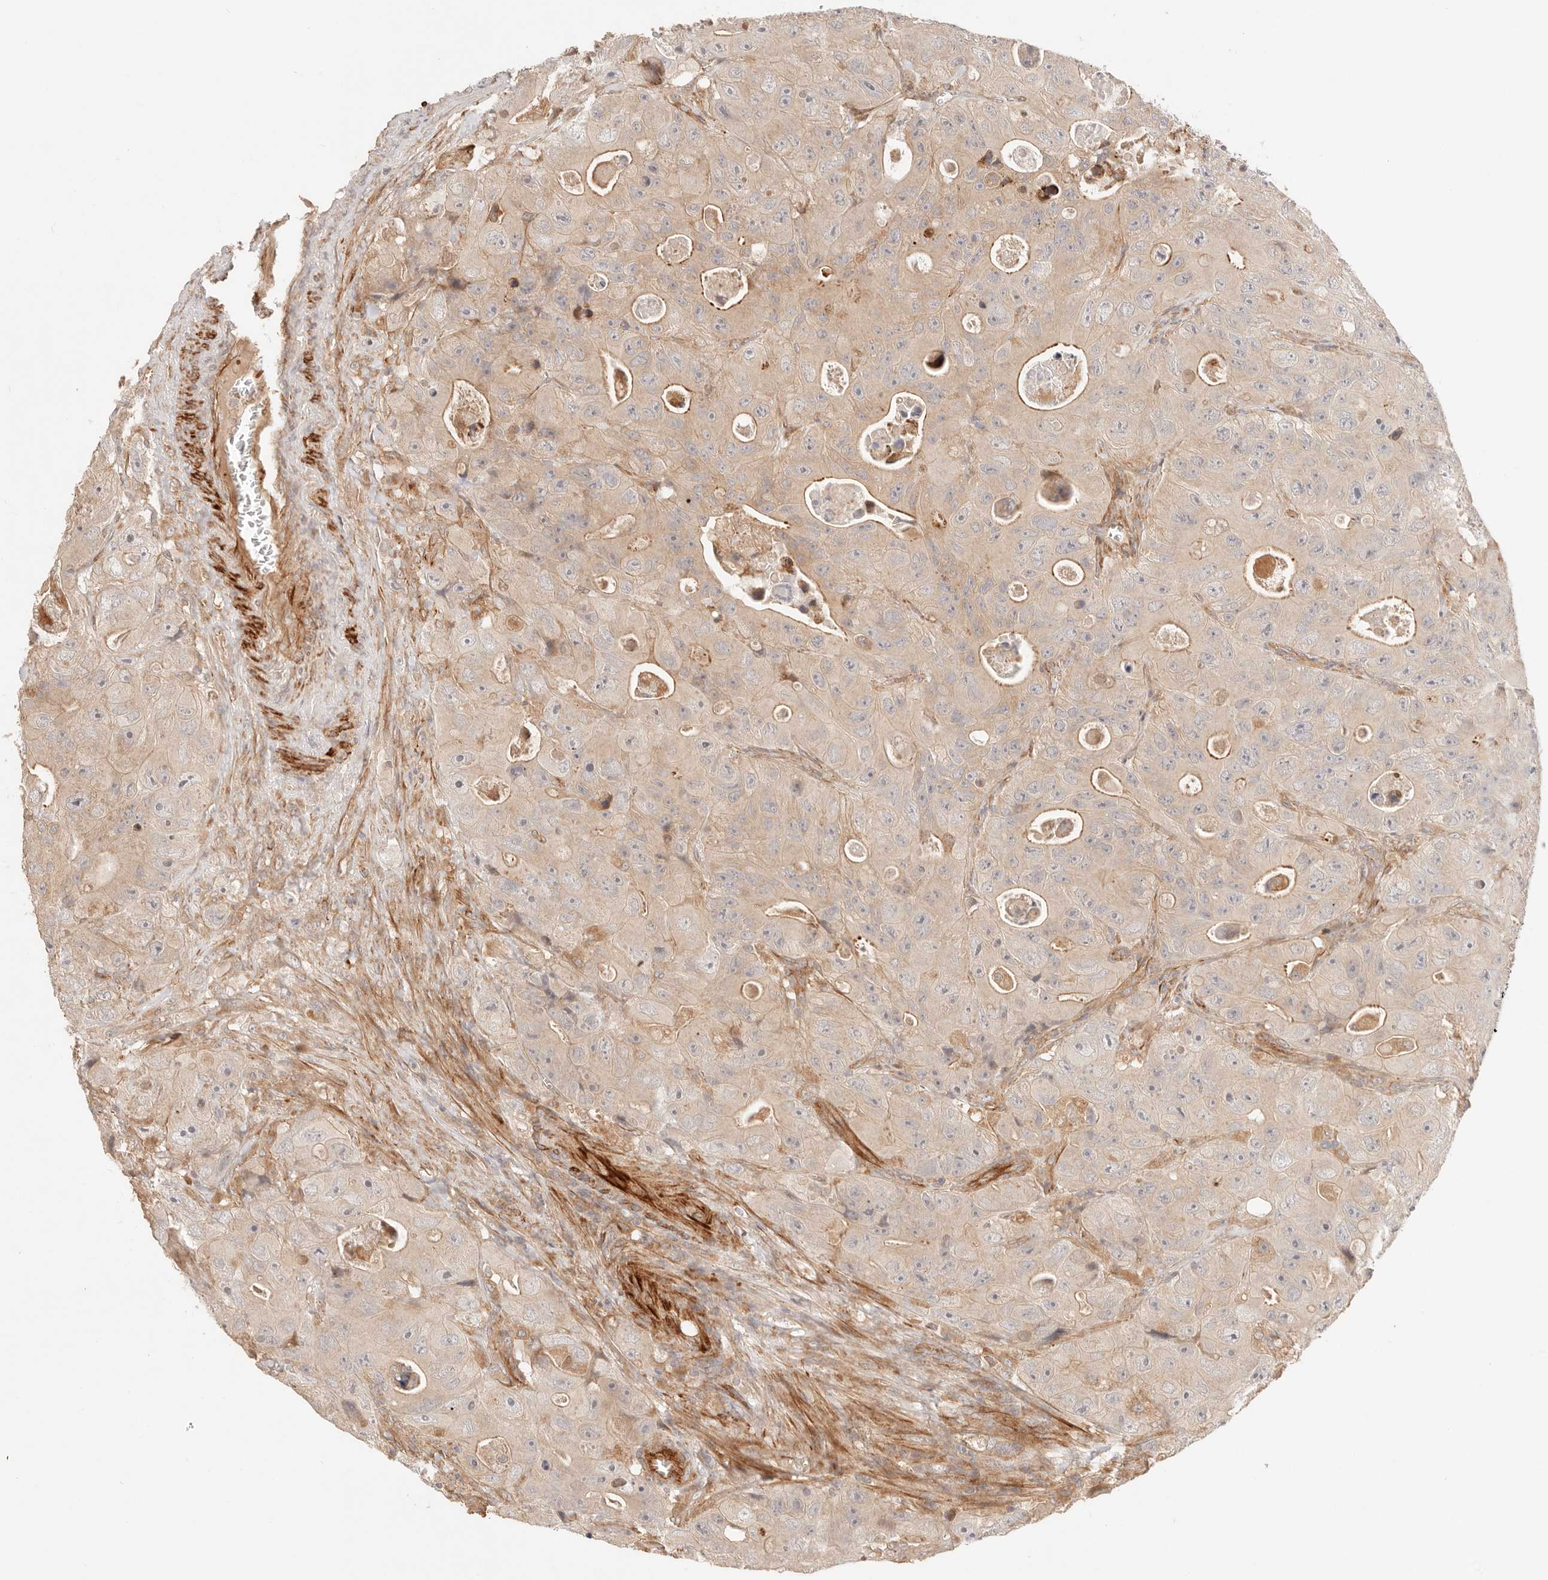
{"staining": {"intensity": "weak", "quantity": ">75%", "location": "cytoplasmic/membranous"}, "tissue": "colorectal cancer", "cell_type": "Tumor cells", "image_type": "cancer", "snomed": [{"axis": "morphology", "description": "Adenocarcinoma, NOS"}, {"axis": "topography", "description": "Colon"}], "caption": "IHC of human adenocarcinoma (colorectal) exhibits low levels of weak cytoplasmic/membranous positivity in about >75% of tumor cells.", "gene": "IL1R2", "patient": {"sex": "female", "age": 46}}